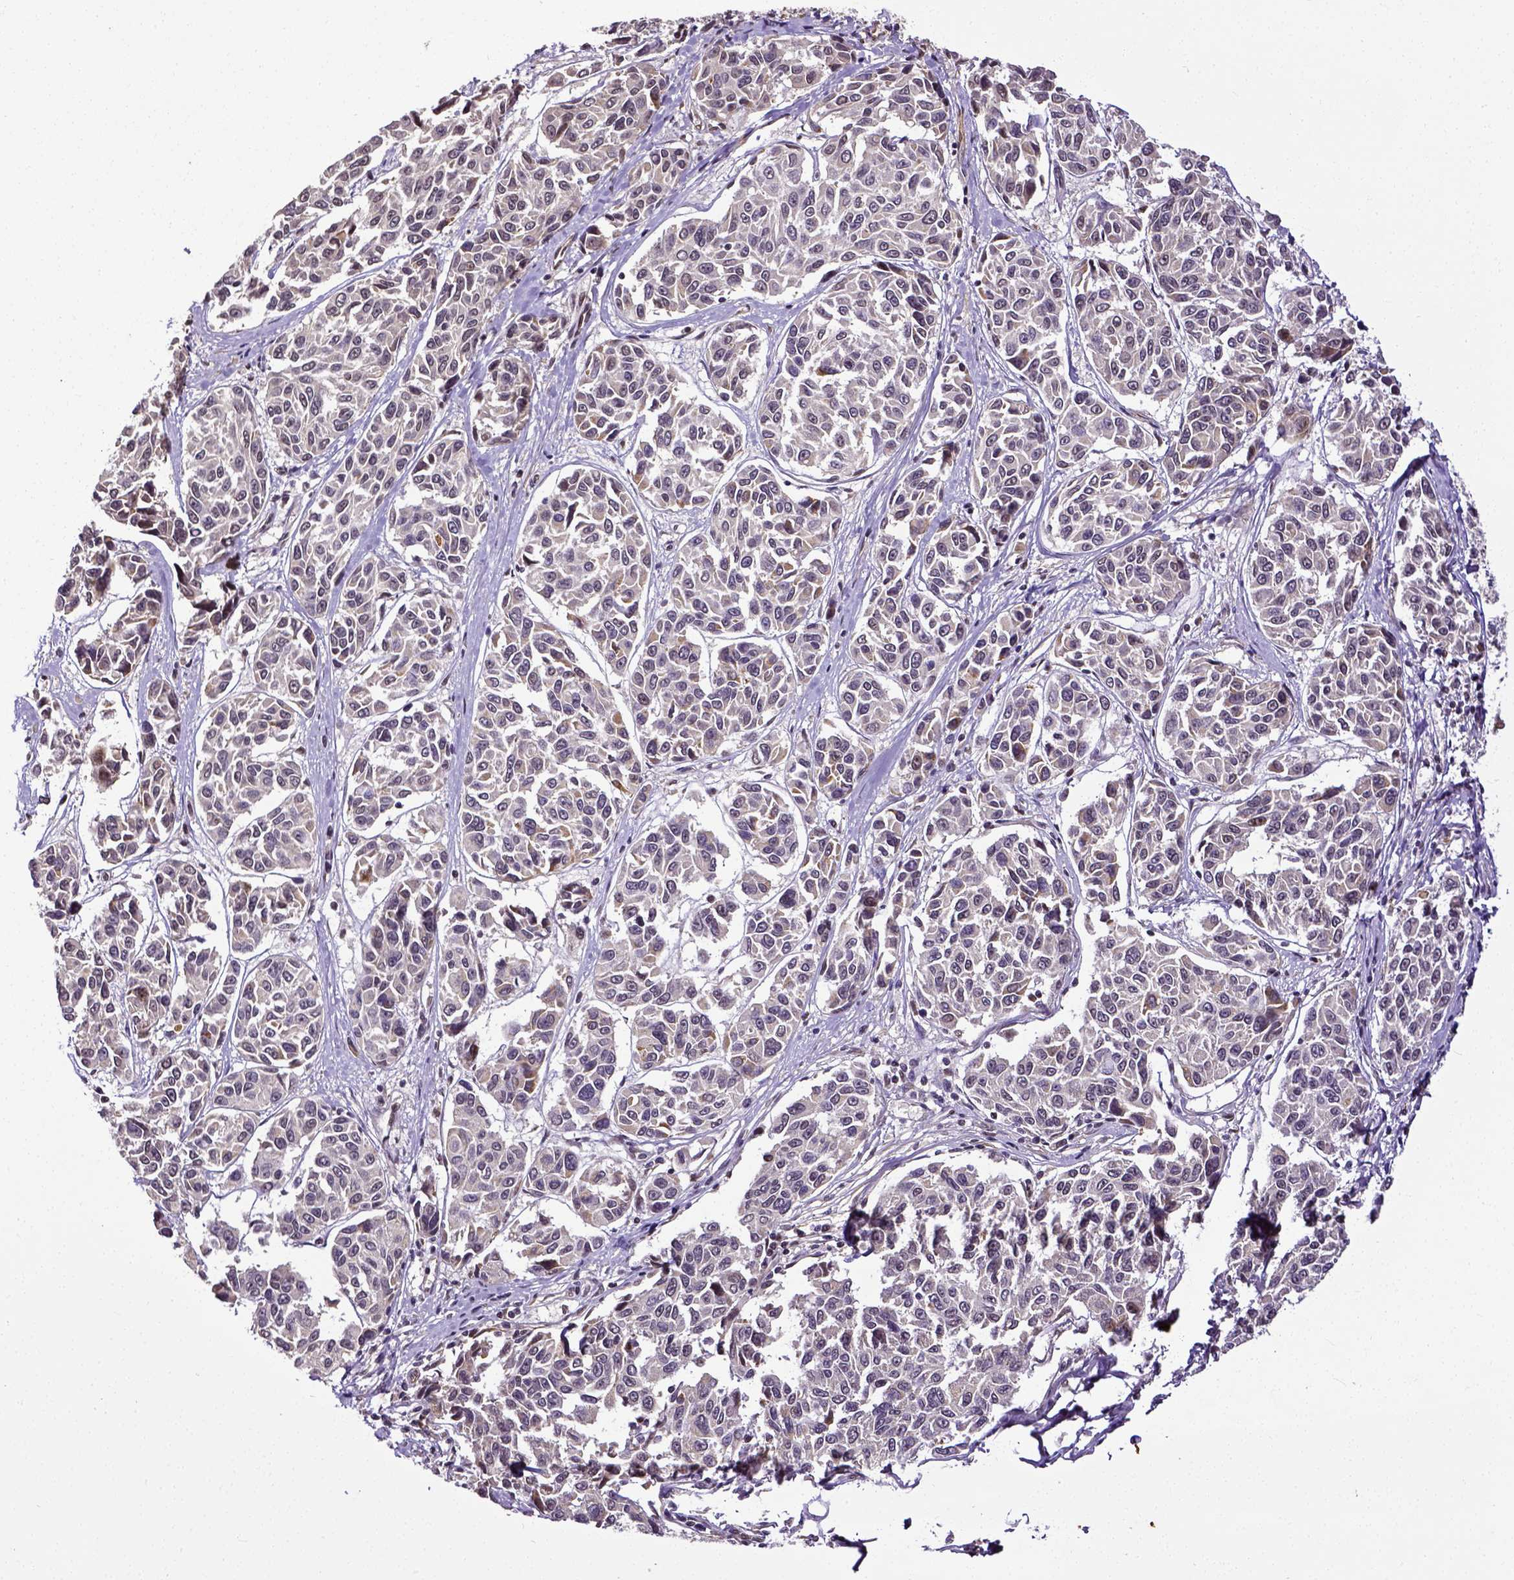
{"staining": {"intensity": "moderate", "quantity": "<25%", "location": "cytoplasmic/membranous"}, "tissue": "melanoma", "cell_type": "Tumor cells", "image_type": "cancer", "snomed": [{"axis": "morphology", "description": "Malignant melanoma, NOS"}, {"axis": "topography", "description": "Skin"}], "caption": "Human melanoma stained for a protein (brown) reveals moderate cytoplasmic/membranous positive staining in about <25% of tumor cells.", "gene": "DICER1", "patient": {"sex": "female", "age": 66}}